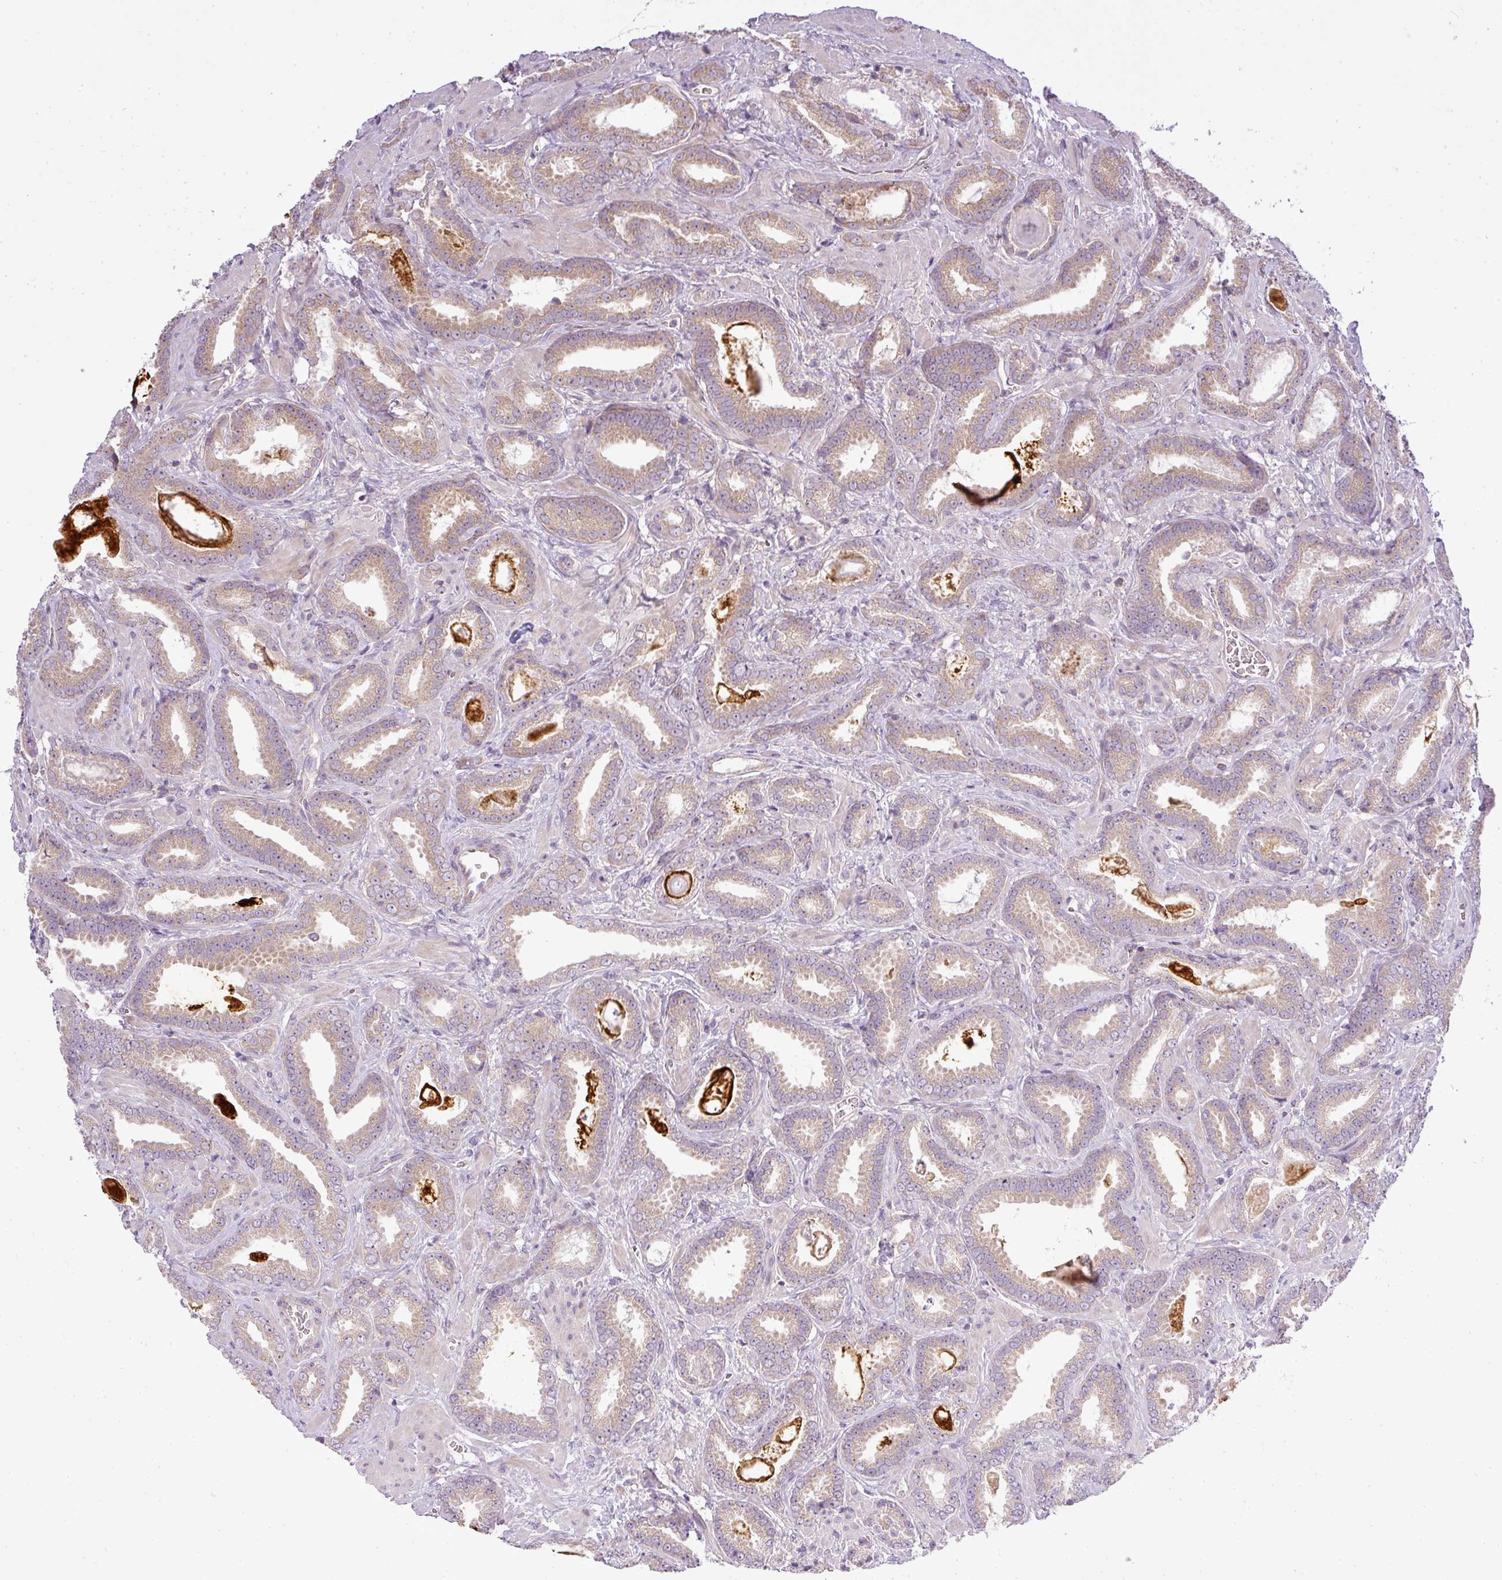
{"staining": {"intensity": "weak", "quantity": "25%-75%", "location": "cytoplasmic/membranous"}, "tissue": "prostate cancer", "cell_type": "Tumor cells", "image_type": "cancer", "snomed": [{"axis": "morphology", "description": "Adenocarcinoma, Low grade"}, {"axis": "topography", "description": "Prostate"}], "caption": "Brown immunohistochemical staining in human prostate cancer displays weak cytoplasmic/membranous staining in about 25%-75% of tumor cells.", "gene": "ZDHHC1", "patient": {"sex": "male", "age": 62}}